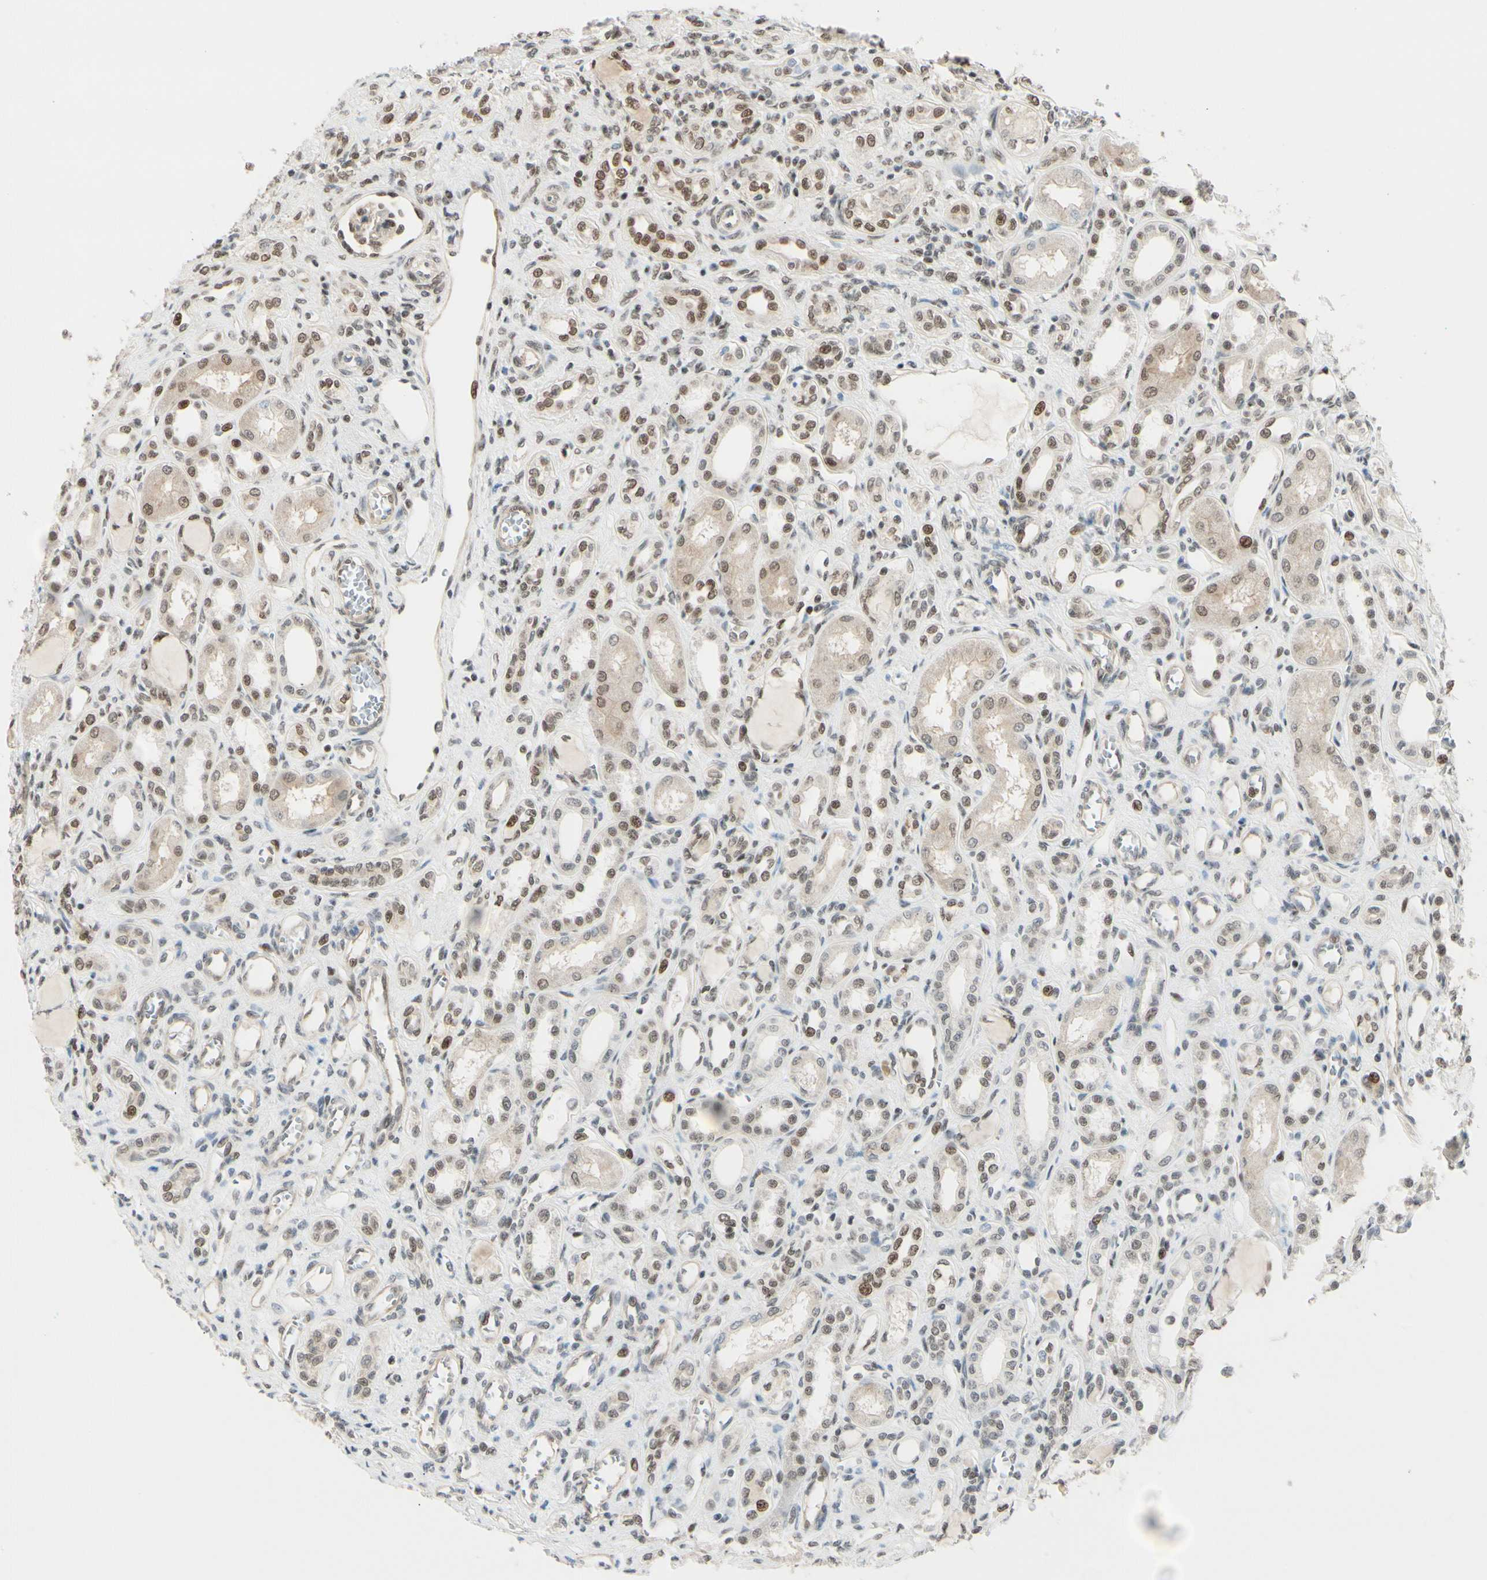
{"staining": {"intensity": "moderate", "quantity": "<25%", "location": "nuclear"}, "tissue": "kidney", "cell_type": "Cells in glomeruli", "image_type": "normal", "snomed": [{"axis": "morphology", "description": "Normal tissue, NOS"}, {"axis": "topography", "description": "Kidney"}], "caption": "Protein positivity by immunohistochemistry (IHC) exhibits moderate nuclear expression in approximately <25% of cells in glomeruli in unremarkable kidney. The staining was performed using DAB, with brown indicating positive protein expression. Nuclei are stained blue with hematoxylin.", "gene": "SUFU", "patient": {"sex": "male", "age": 7}}